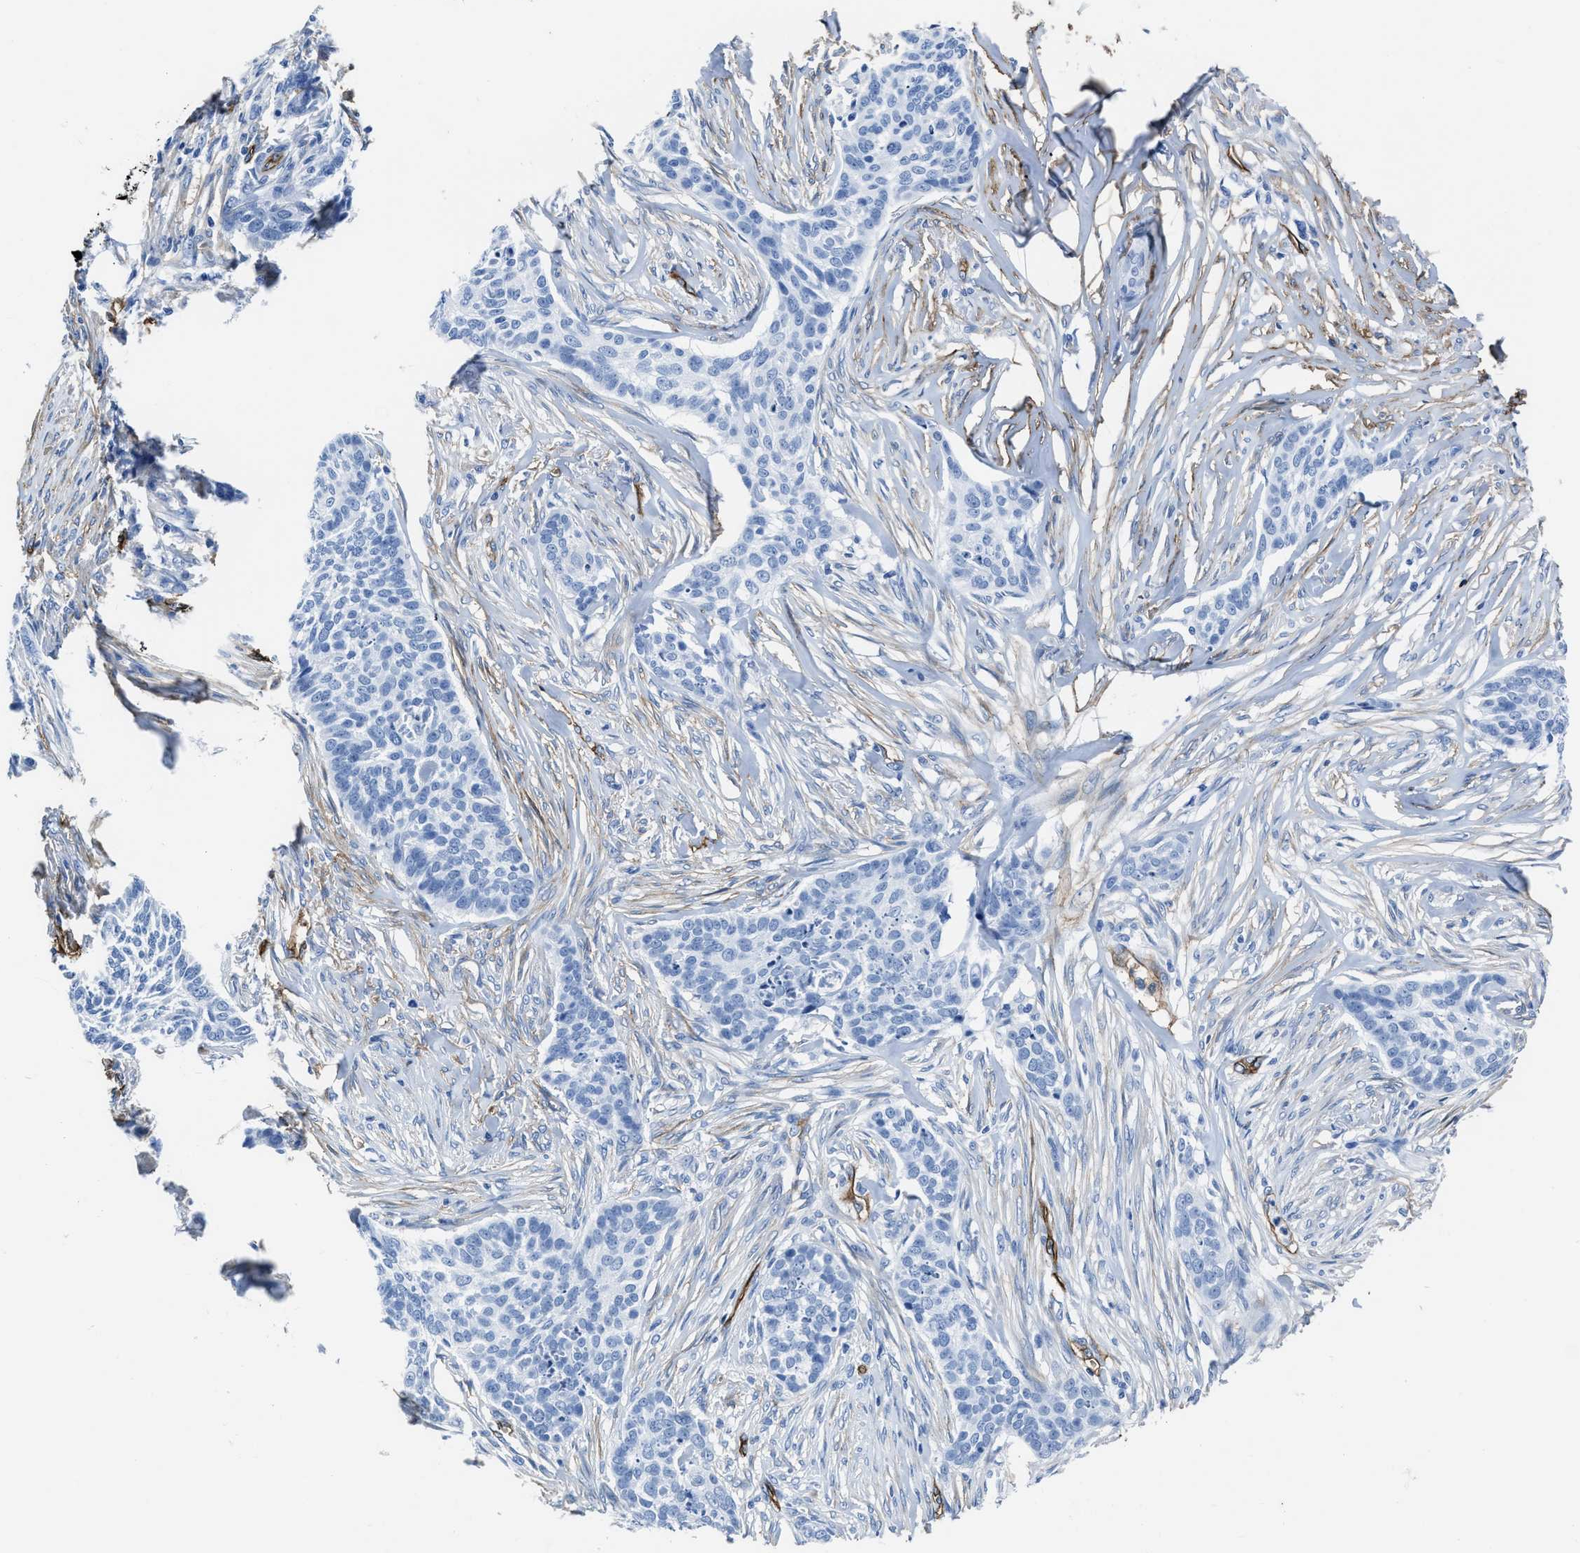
{"staining": {"intensity": "negative", "quantity": "none", "location": "none"}, "tissue": "skin cancer", "cell_type": "Tumor cells", "image_type": "cancer", "snomed": [{"axis": "morphology", "description": "Basal cell carcinoma"}, {"axis": "topography", "description": "Skin"}], "caption": "Histopathology image shows no significant protein expression in tumor cells of skin cancer.", "gene": "AQP1", "patient": {"sex": "male", "age": 85}}